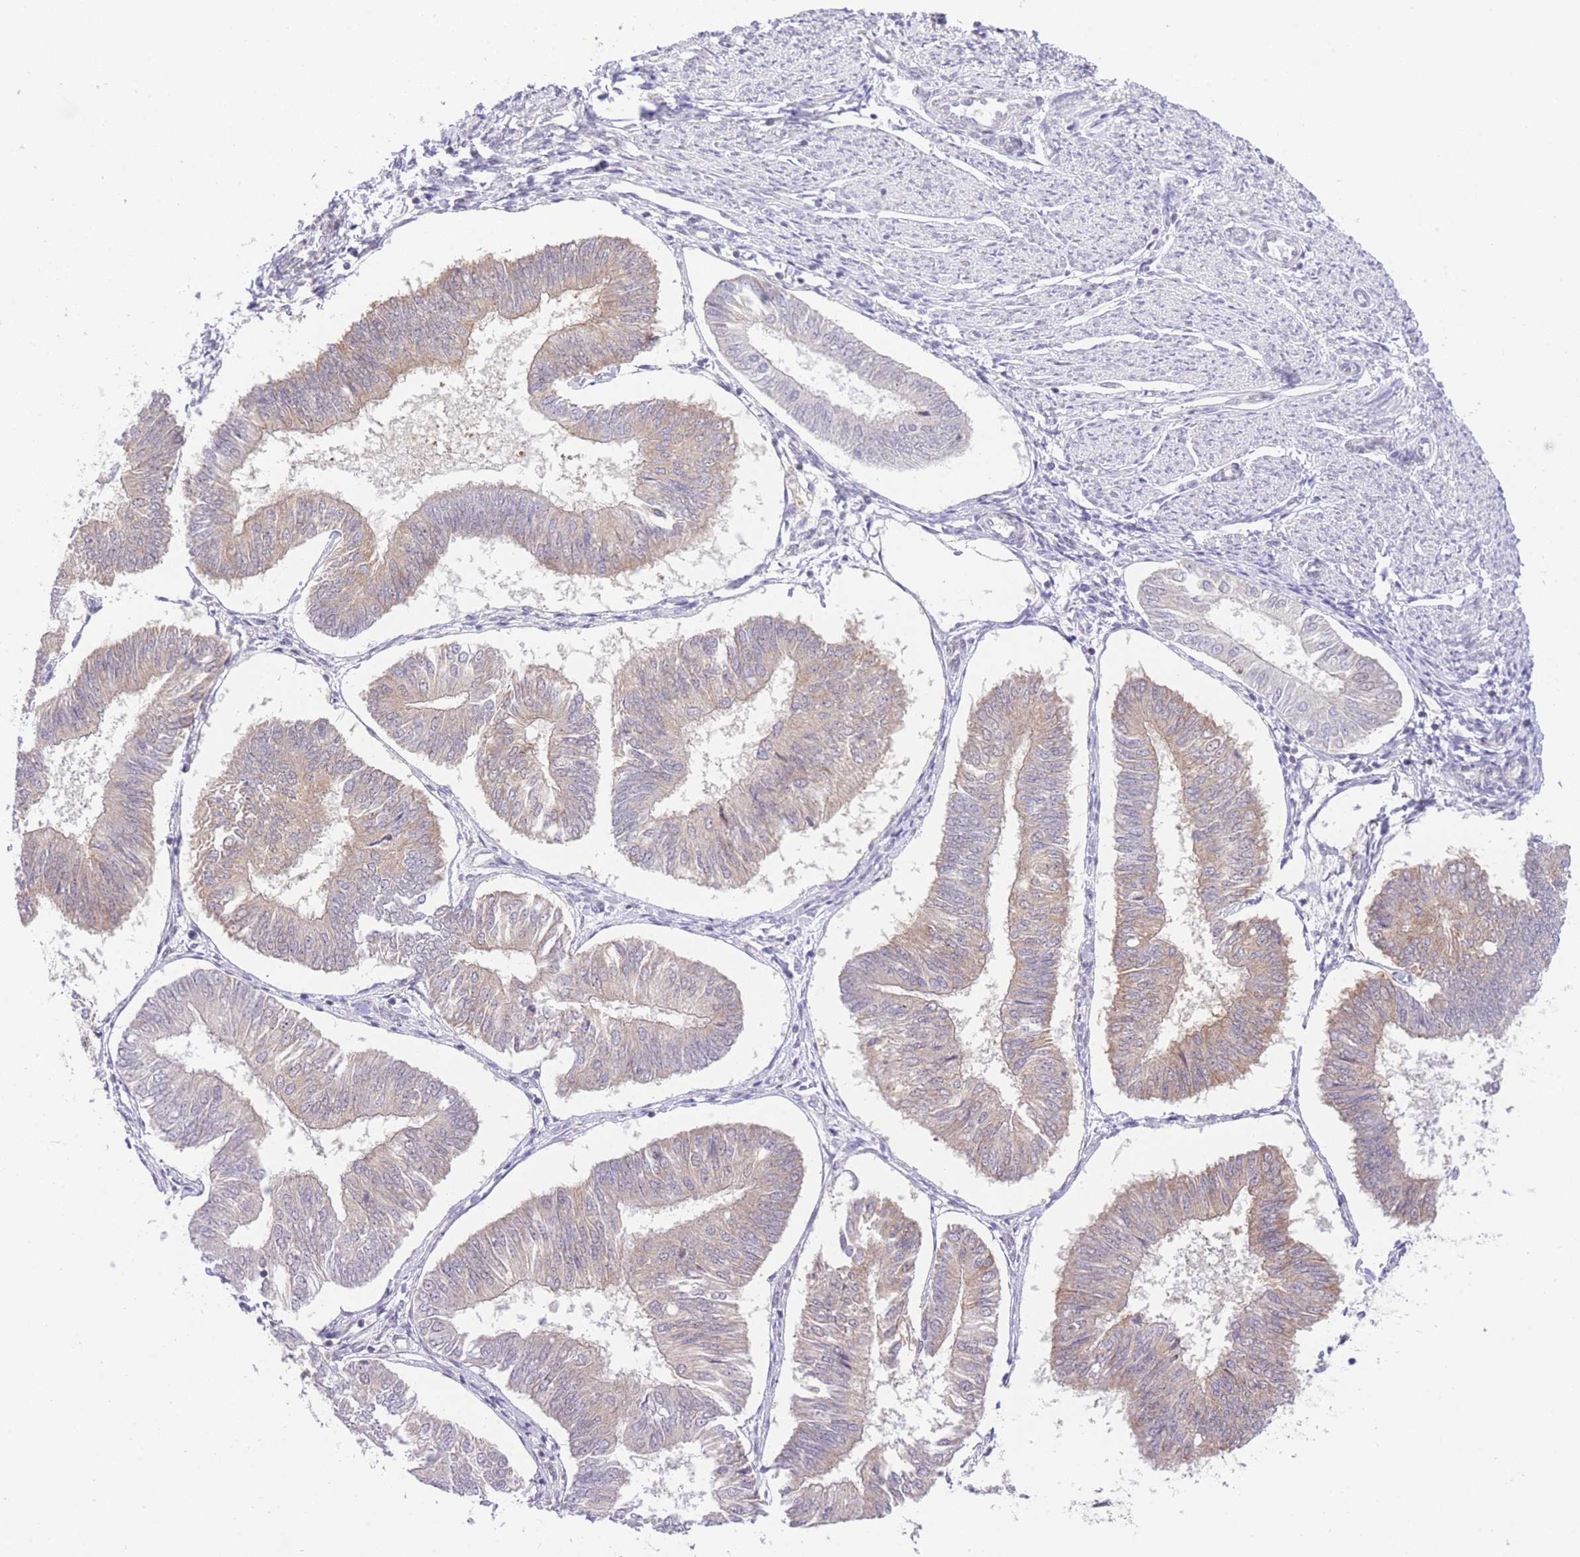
{"staining": {"intensity": "weak", "quantity": "<25%", "location": "nuclear"}, "tissue": "endometrial cancer", "cell_type": "Tumor cells", "image_type": "cancer", "snomed": [{"axis": "morphology", "description": "Adenocarcinoma, NOS"}, {"axis": "topography", "description": "Endometrium"}], "caption": "Immunohistochemical staining of adenocarcinoma (endometrial) exhibits no significant staining in tumor cells.", "gene": "STK39", "patient": {"sex": "female", "age": 58}}